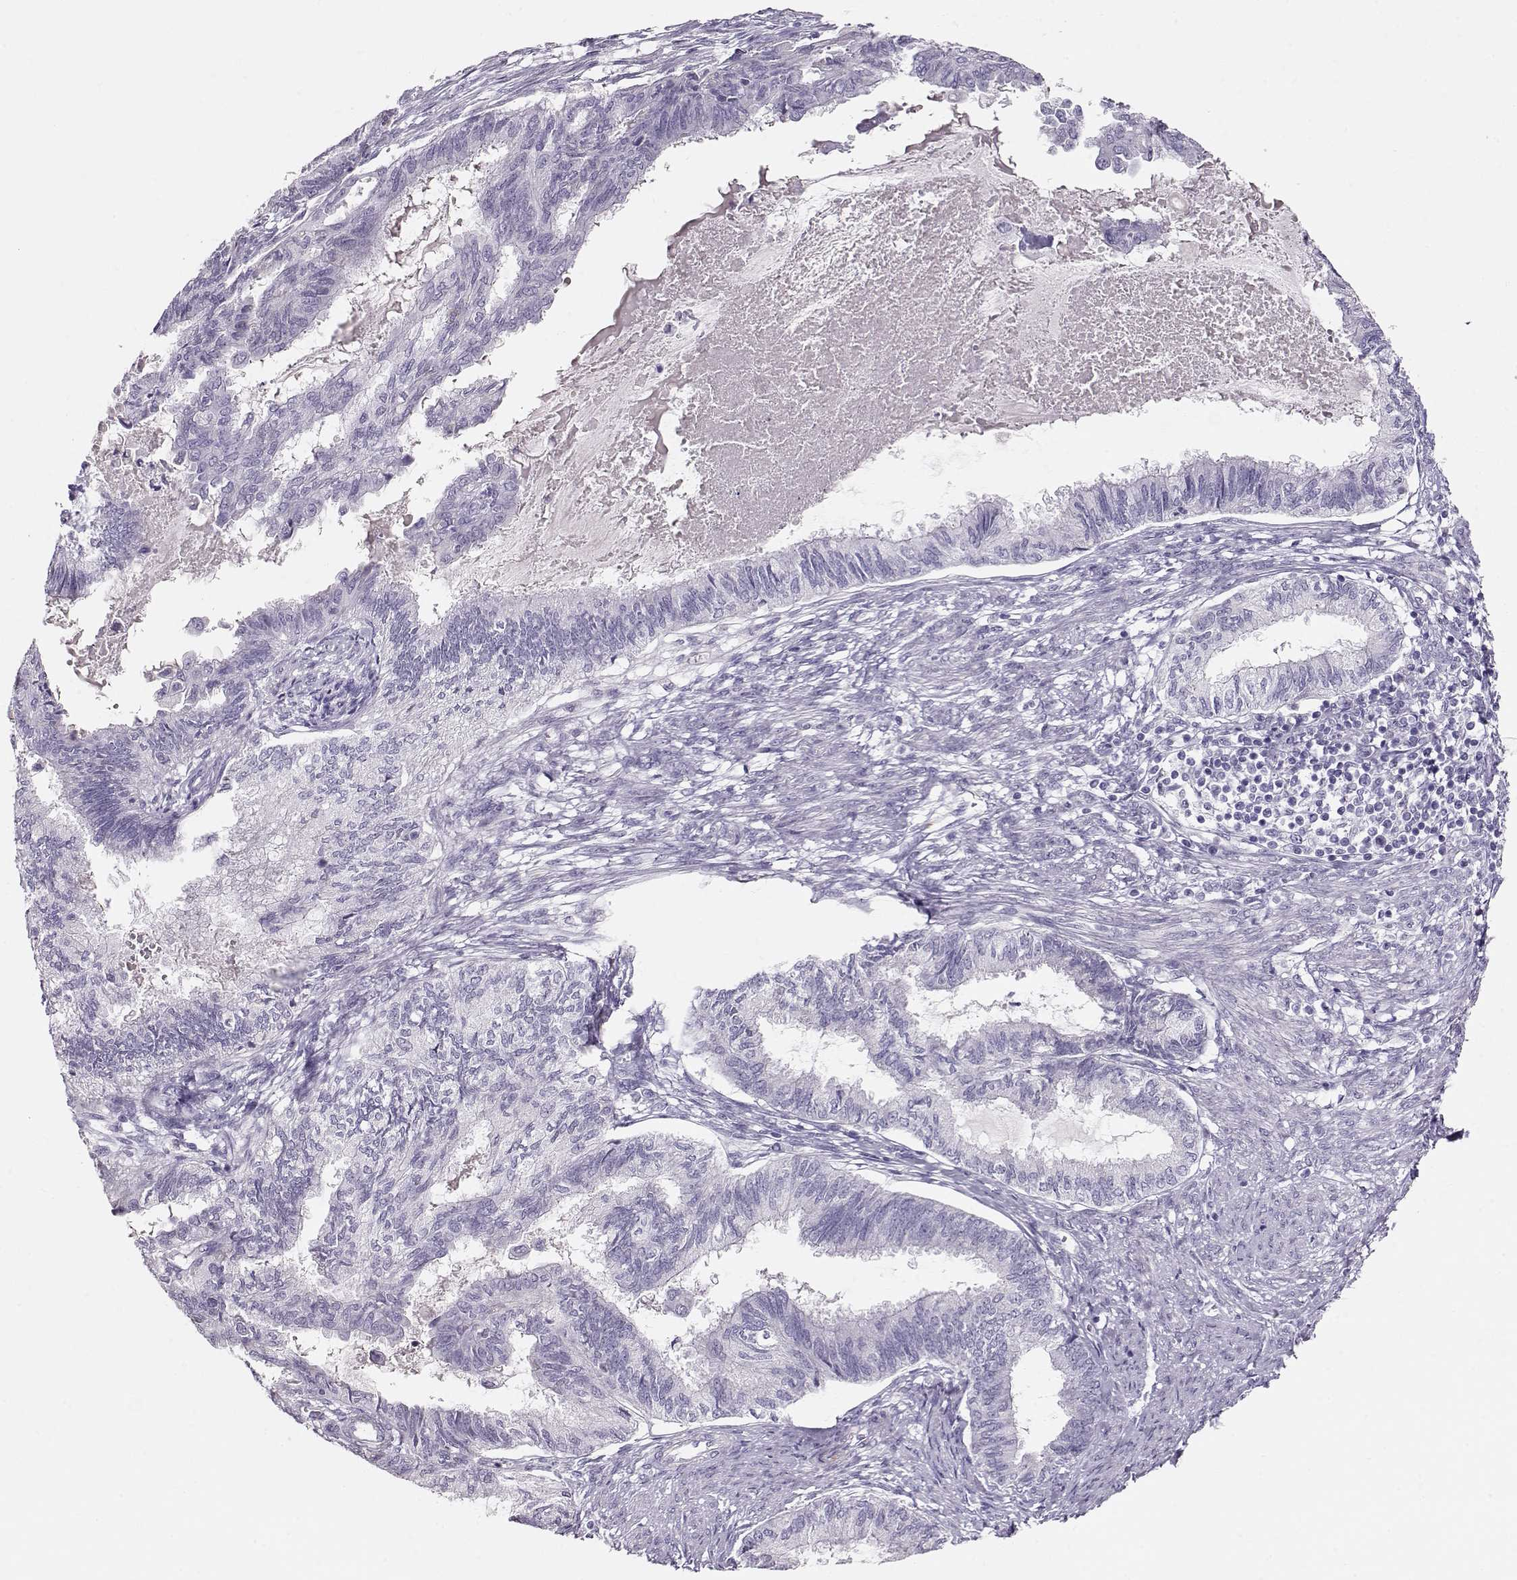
{"staining": {"intensity": "negative", "quantity": "none", "location": "none"}, "tissue": "endometrial cancer", "cell_type": "Tumor cells", "image_type": "cancer", "snomed": [{"axis": "morphology", "description": "Adenocarcinoma, NOS"}, {"axis": "topography", "description": "Endometrium"}], "caption": "The IHC micrograph has no significant expression in tumor cells of adenocarcinoma (endometrial) tissue.", "gene": "RBM44", "patient": {"sex": "female", "age": 86}}